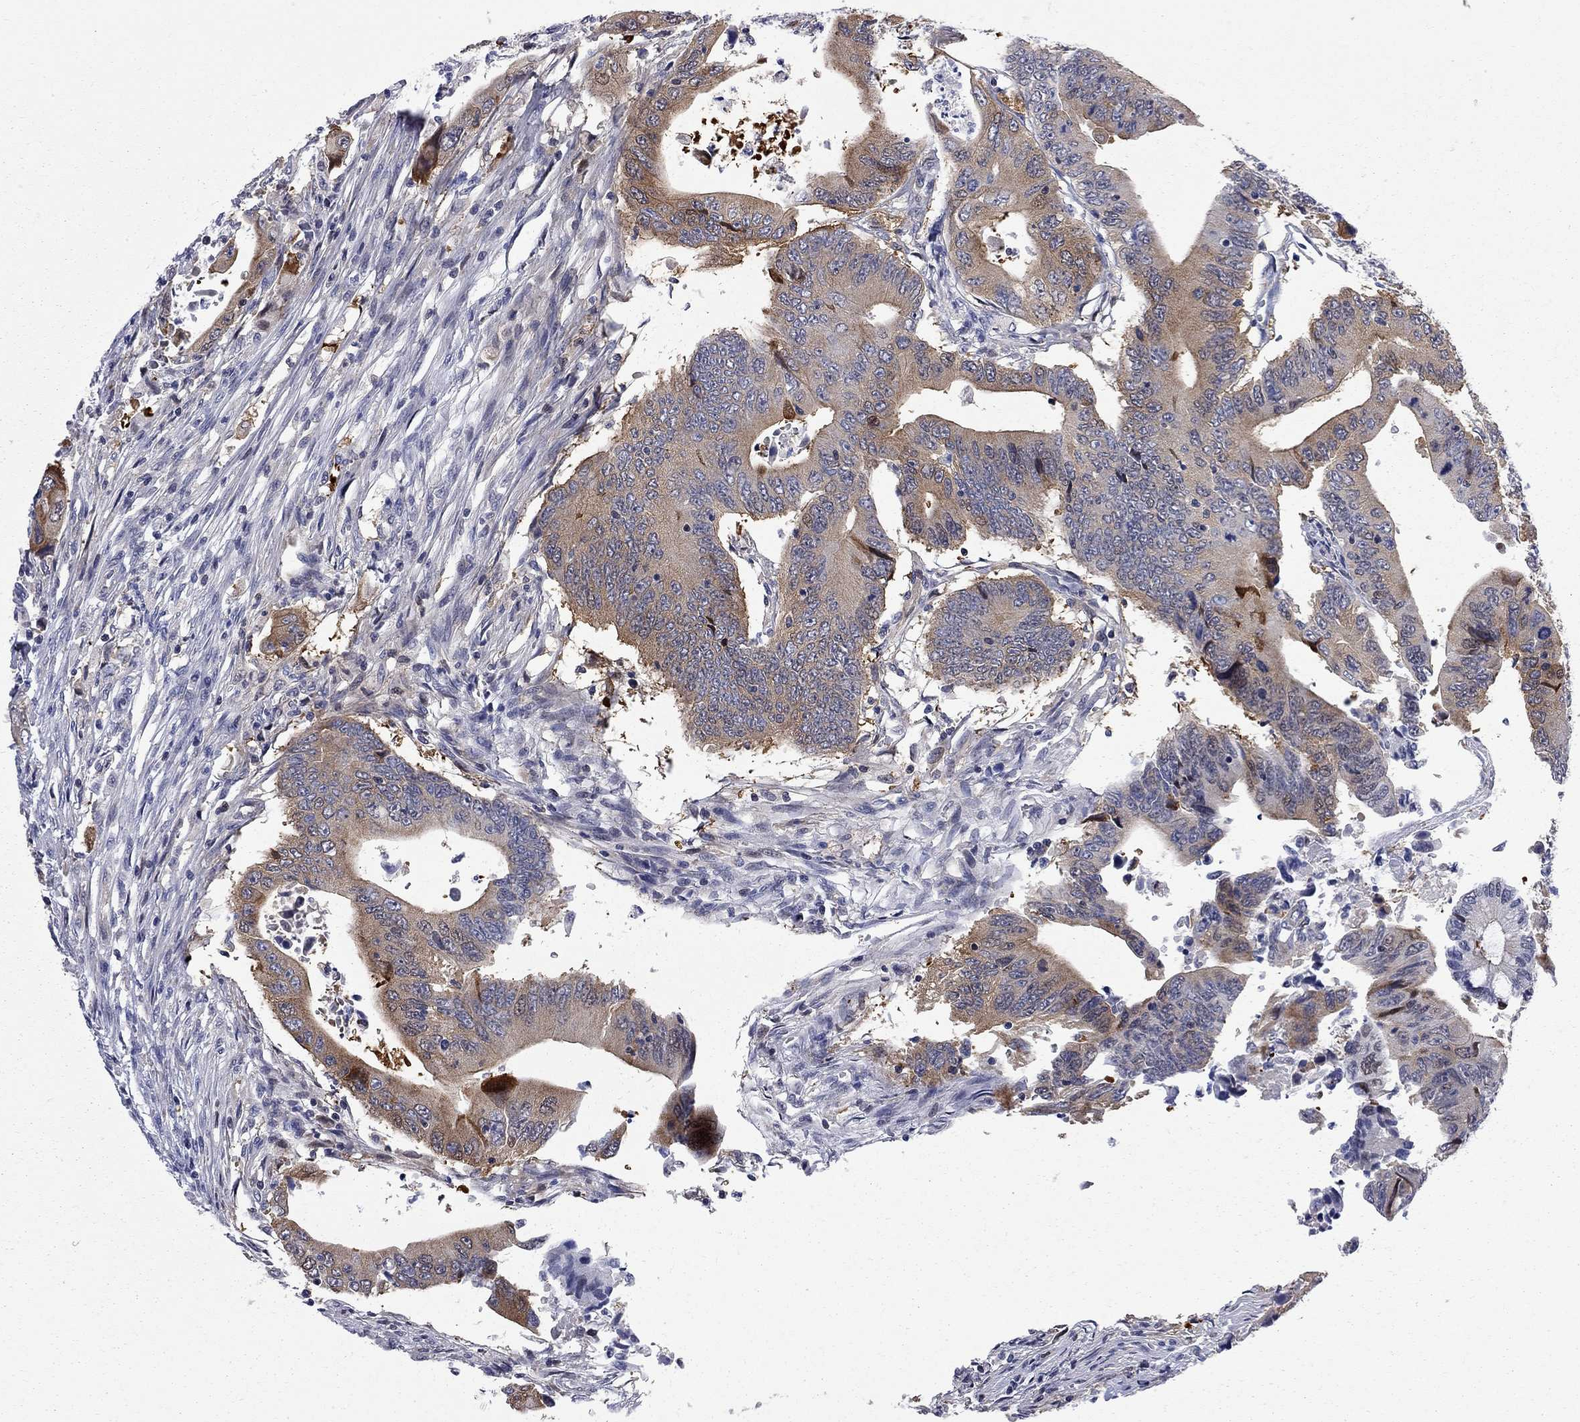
{"staining": {"intensity": "moderate", "quantity": "25%-75%", "location": "cytoplasmic/membranous"}, "tissue": "colorectal cancer", "cell_type": "Tumor cells", "image_type": "cancer", "snomed": [{"axis": "morphology", "description": "Adenocarcinoma, NOS"}, {"axis": "topography", "description": "Colon"}], "caption": "A medium amount of moderate cytoplasmic/membranous staining is identified in about 25%-75% of tumor cells in colorectal cancer (adenocarcinoma) tissue.", "gene": "GALNT8", "patient": {"sex": "female", "age": 90}}